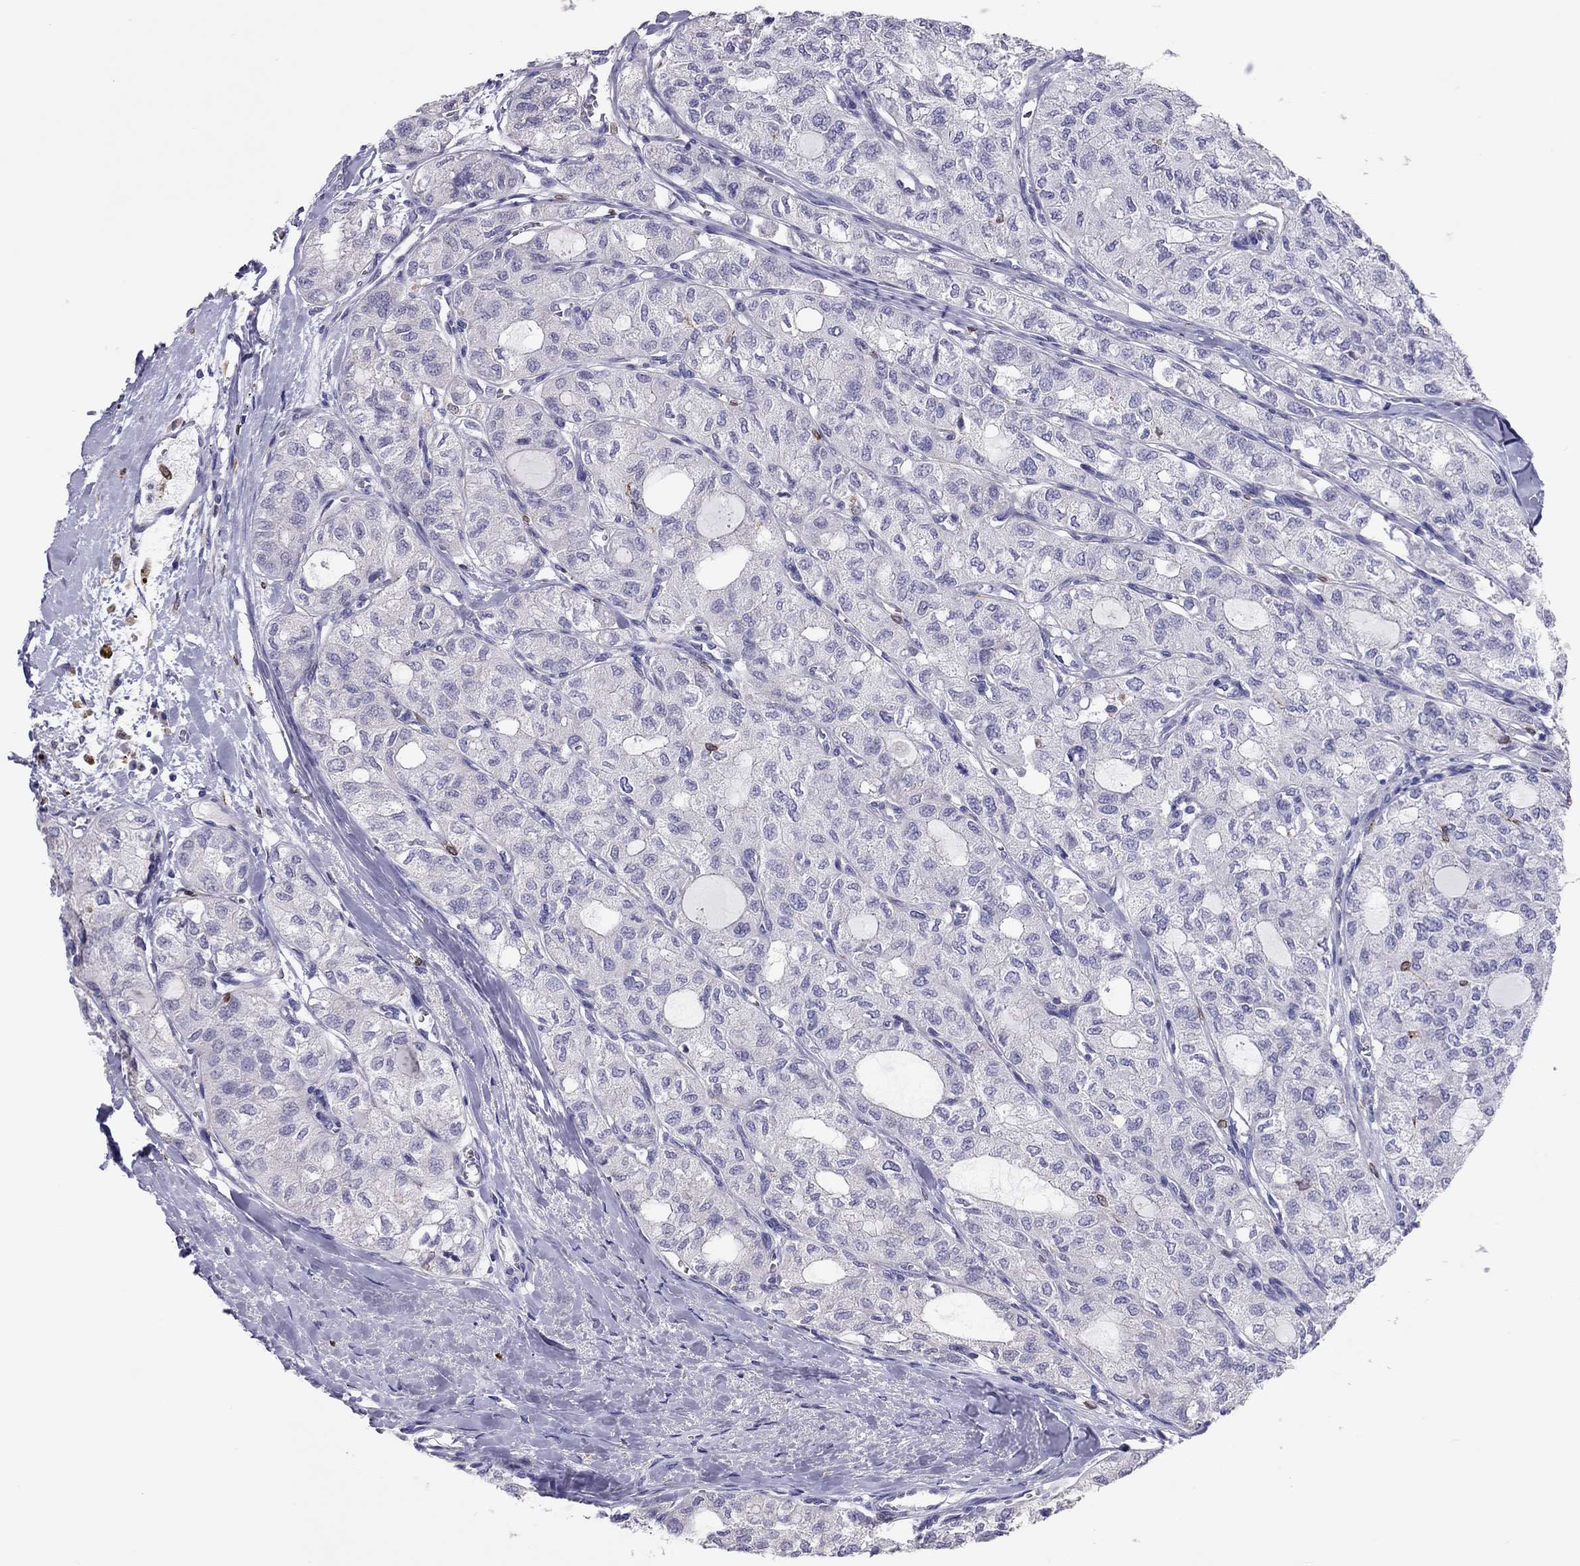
{"staining": {"intensity": "negative", "quantity": "none", "location": "none"}, "tissue": "thyroid cancer", "cell_type": "Tumor cells", "image_type": "cancer", "snomed": [{"axis": "morphology", "description": "Follicular adenoma carcinoma, NOS"}, {"axis": "topography", "description": "Thyroid gland"}], "caption": "The image reveals no staining of tumor cells in thyroid cancer.", "gene": "ADORA2A", "patient": {"sex": "male", "age": 75}}